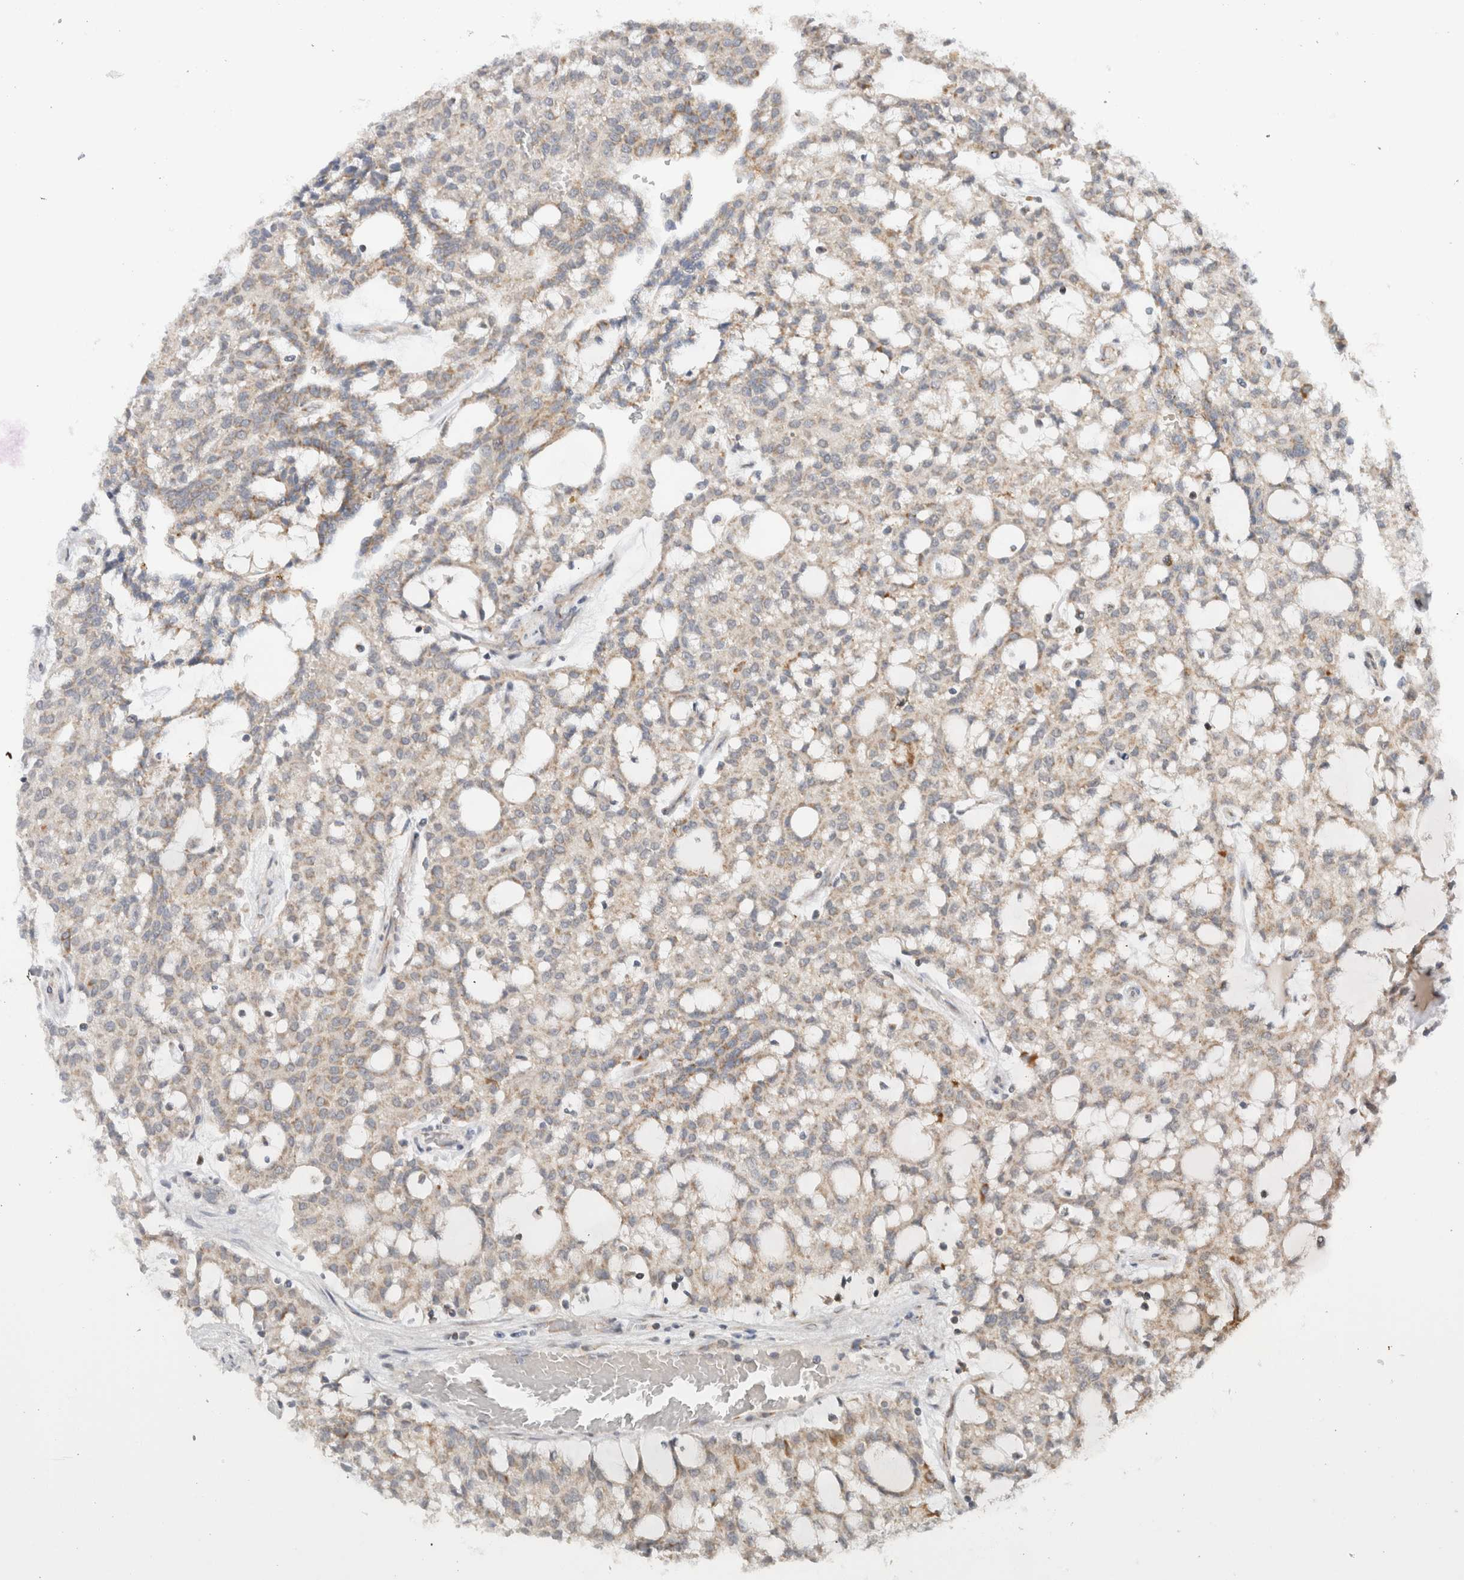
{"staining": {"intensity": "weak", "quantity": ">75%", "location": "cytoplasmic/membranous"}, "tissue": "renal cancer", "cell_type": "Tumor cells", "image_type": "cancer", "snomed": [{"axis": "morphology", "description": "Adenocarcinoma, NOS"}, {"axis": "topography", "description": "Kidney"}], "caption": "This is a photomicrograph of immunohistochemistry staining of renal cancer (adenocarcinoma), which shows weak expression in the cytoplasmic/membranous of tumor cells.", "gene": "CMC2", "patient": {"sex": "male", "age": 63}}